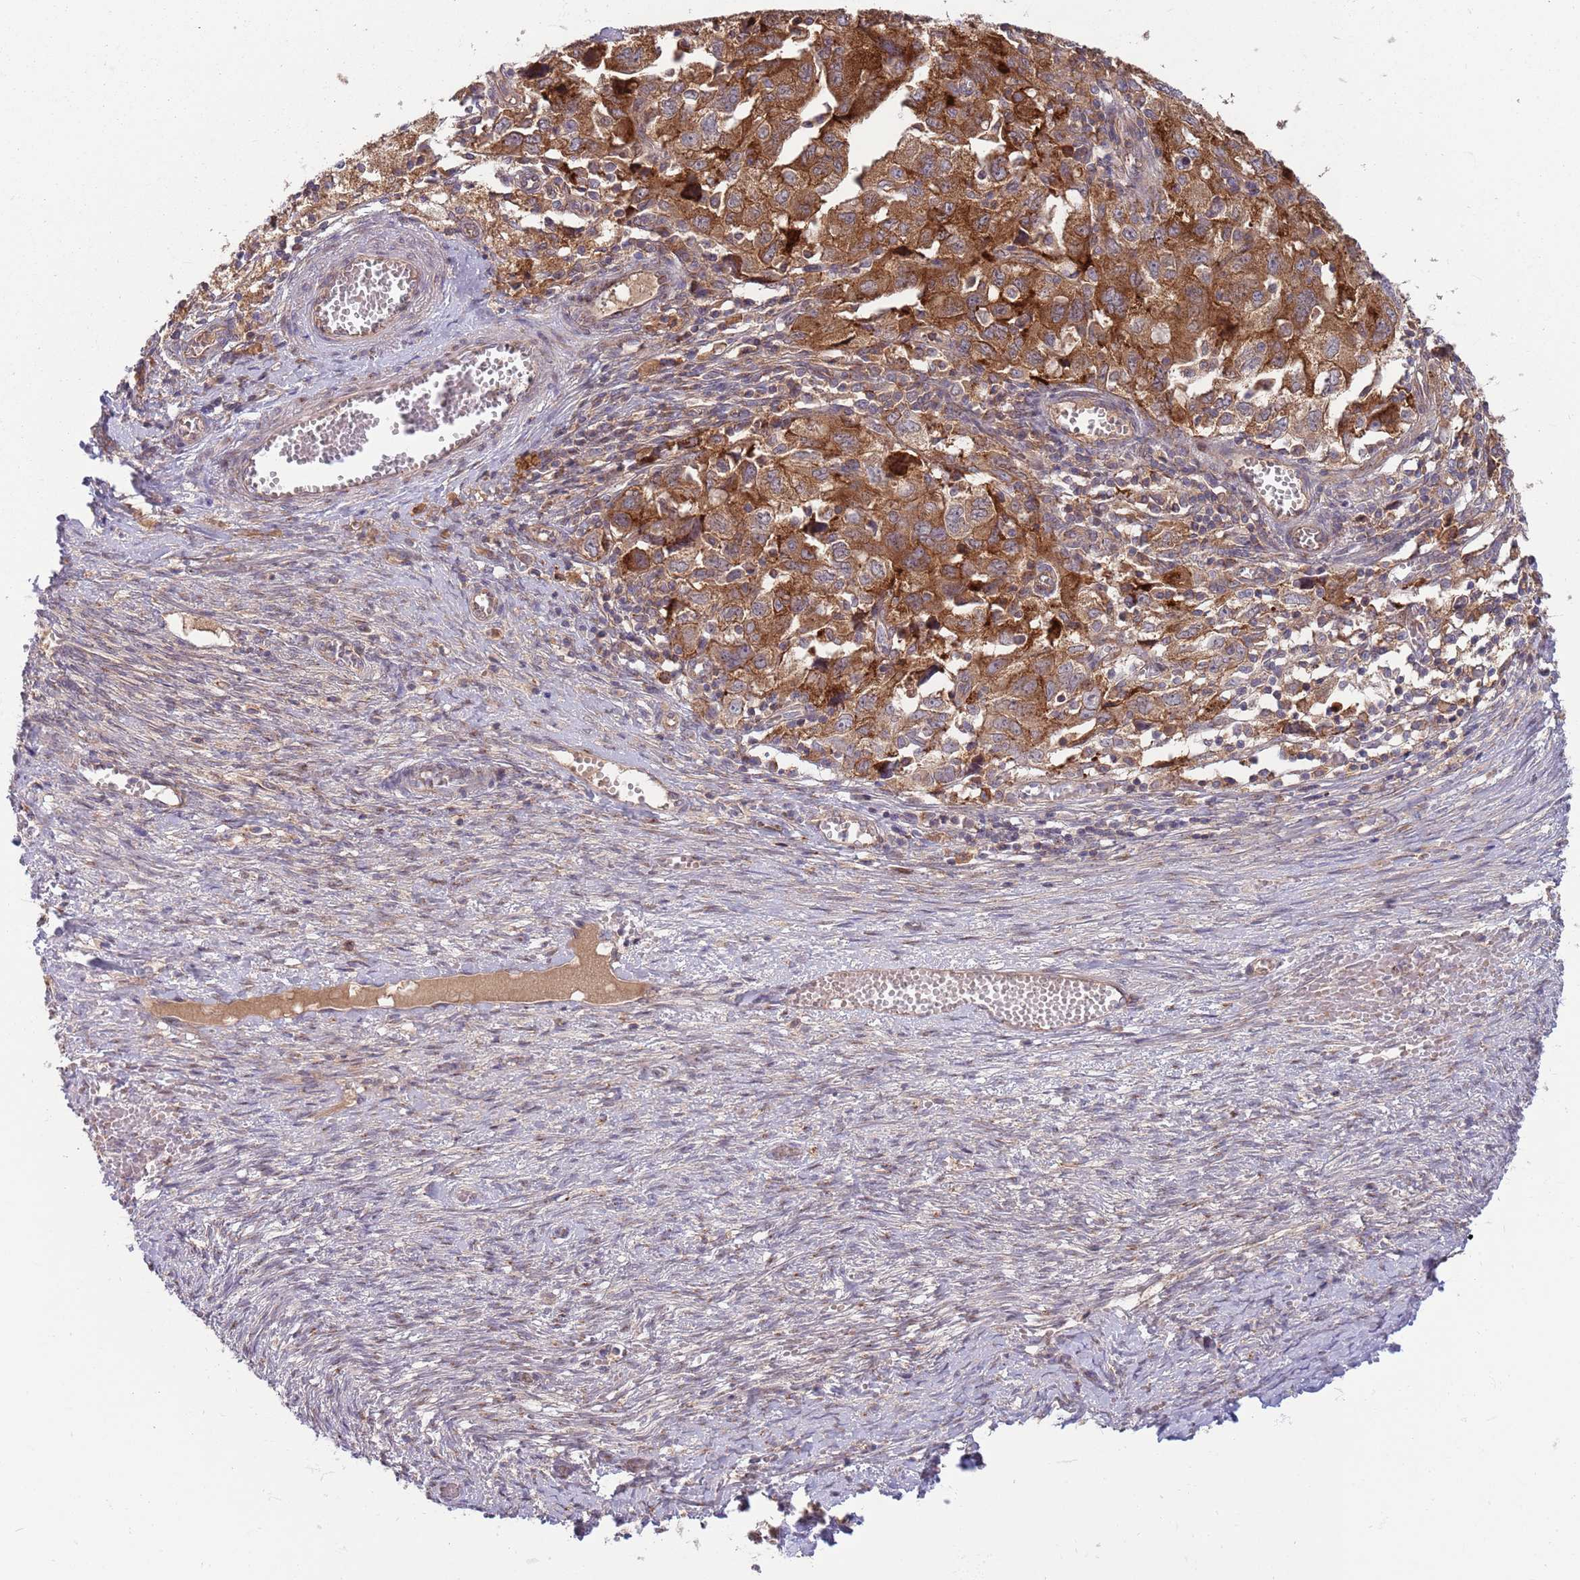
{"staining": {"intensity": "strong", "quantity": ">75%", "location": "cytoplasmic/membranous"}, "tissue": "ovarian cancer", "cell_type": "Tumor cells", "image_type": "cancer", "snomed": [{"axis": "morphology", "description": "Carcinoma, NOS"}, {"axis": "morphology", "description": "Cystadenocarcinoma, serous, NOS"}, {"axis": "topography", "description": "Ovary"}], "caption": "This photomicrograph displays immunohistochemistry staining of ovarian cancer (serous cystadenocarcinoma), with high strong cytoplasmic/membranous staining in approximately >75% of tumor cells.", "gene": "BTBD7", "patient": {"sex": "female", "age": 69}}